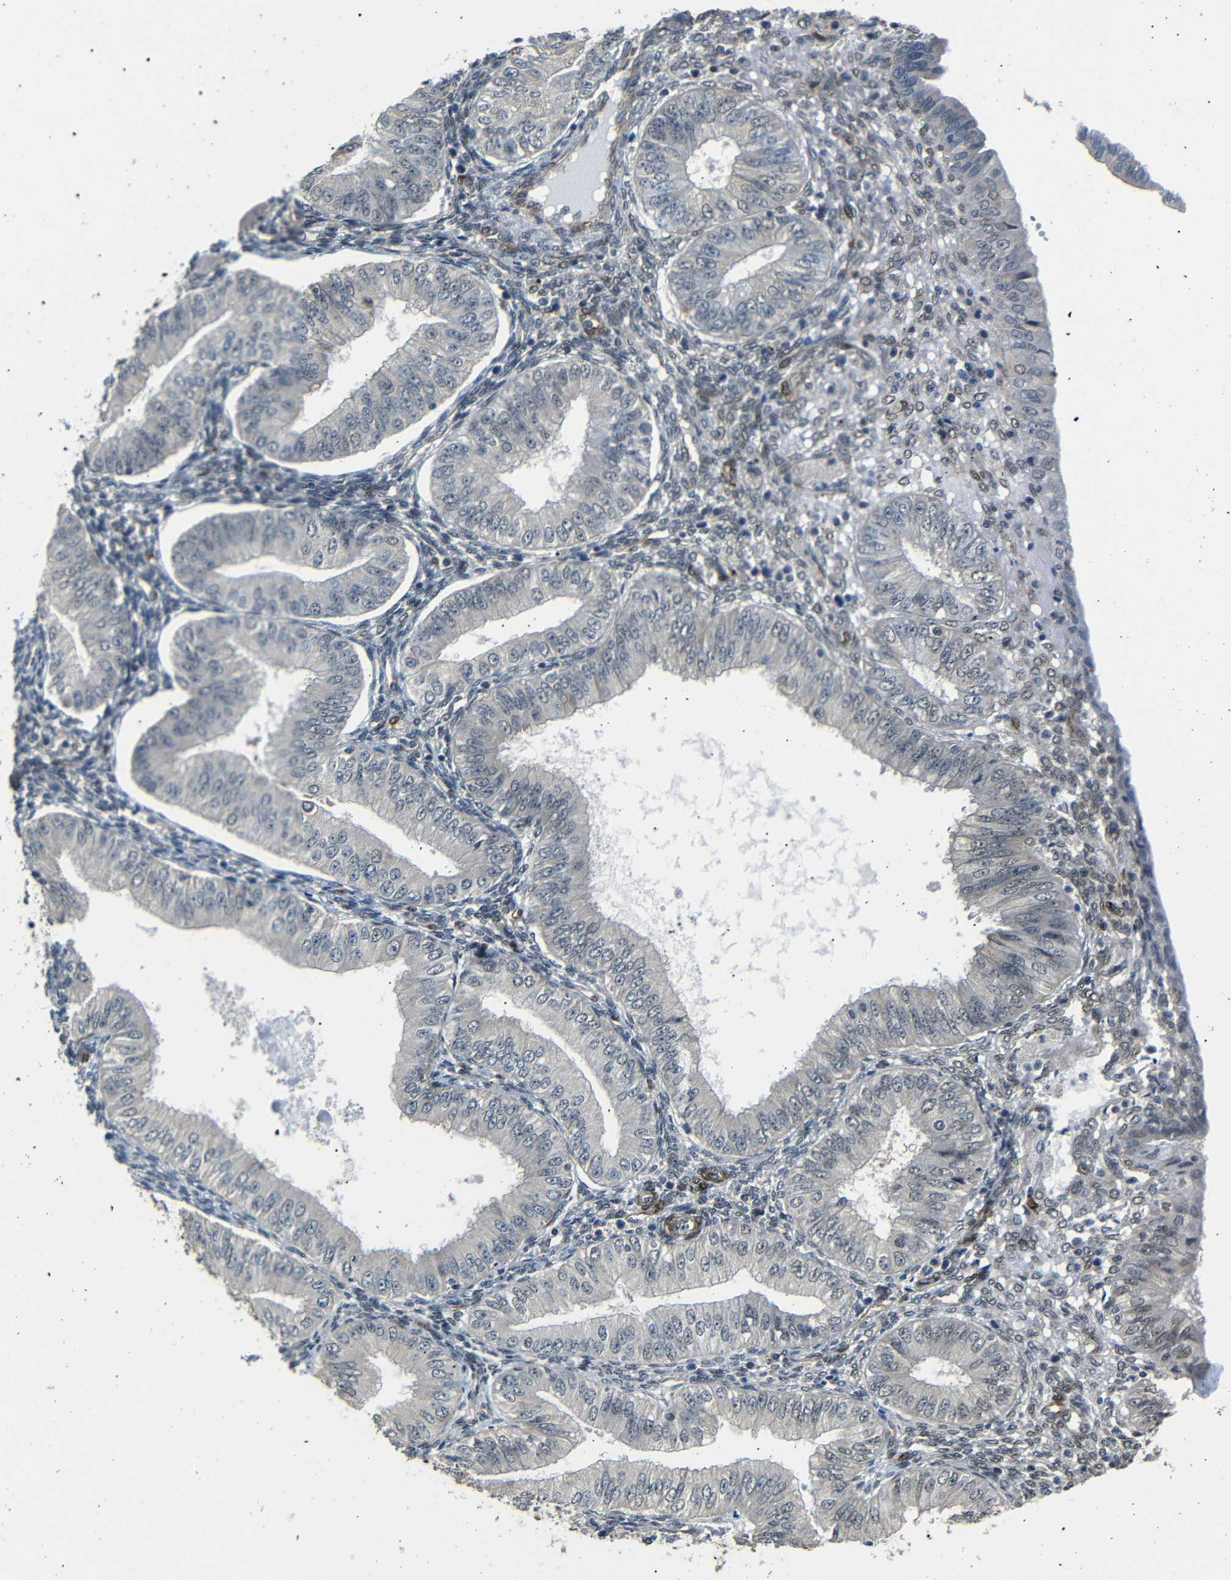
{"staining": {"intensity": "negative", "quantity": "none", "location": "none"}, "tissue": "endometrial cancer", "cell_type": "Tumor cells", "image_type": "cancer", "snomed": [{"axis": "morphology", "description": "Normal tissue, NOS"}, {"axis": "morphology", "description": "Adenocarcinoma, NOS"}, {"axis": "topography", "description": "Endometrium"}], "caption": "Micrograph shows no protein positivity in tumor cells of endometrial cancer (adenocarcinoma) tissue. The staining was performed using DAB to visualize the protein expression in brown, while the nuclei were stained in blue with hematoxylin (Magnification: 20x).", "gene": "TBX2", "patient": {"sex": "female", "age": 53}}